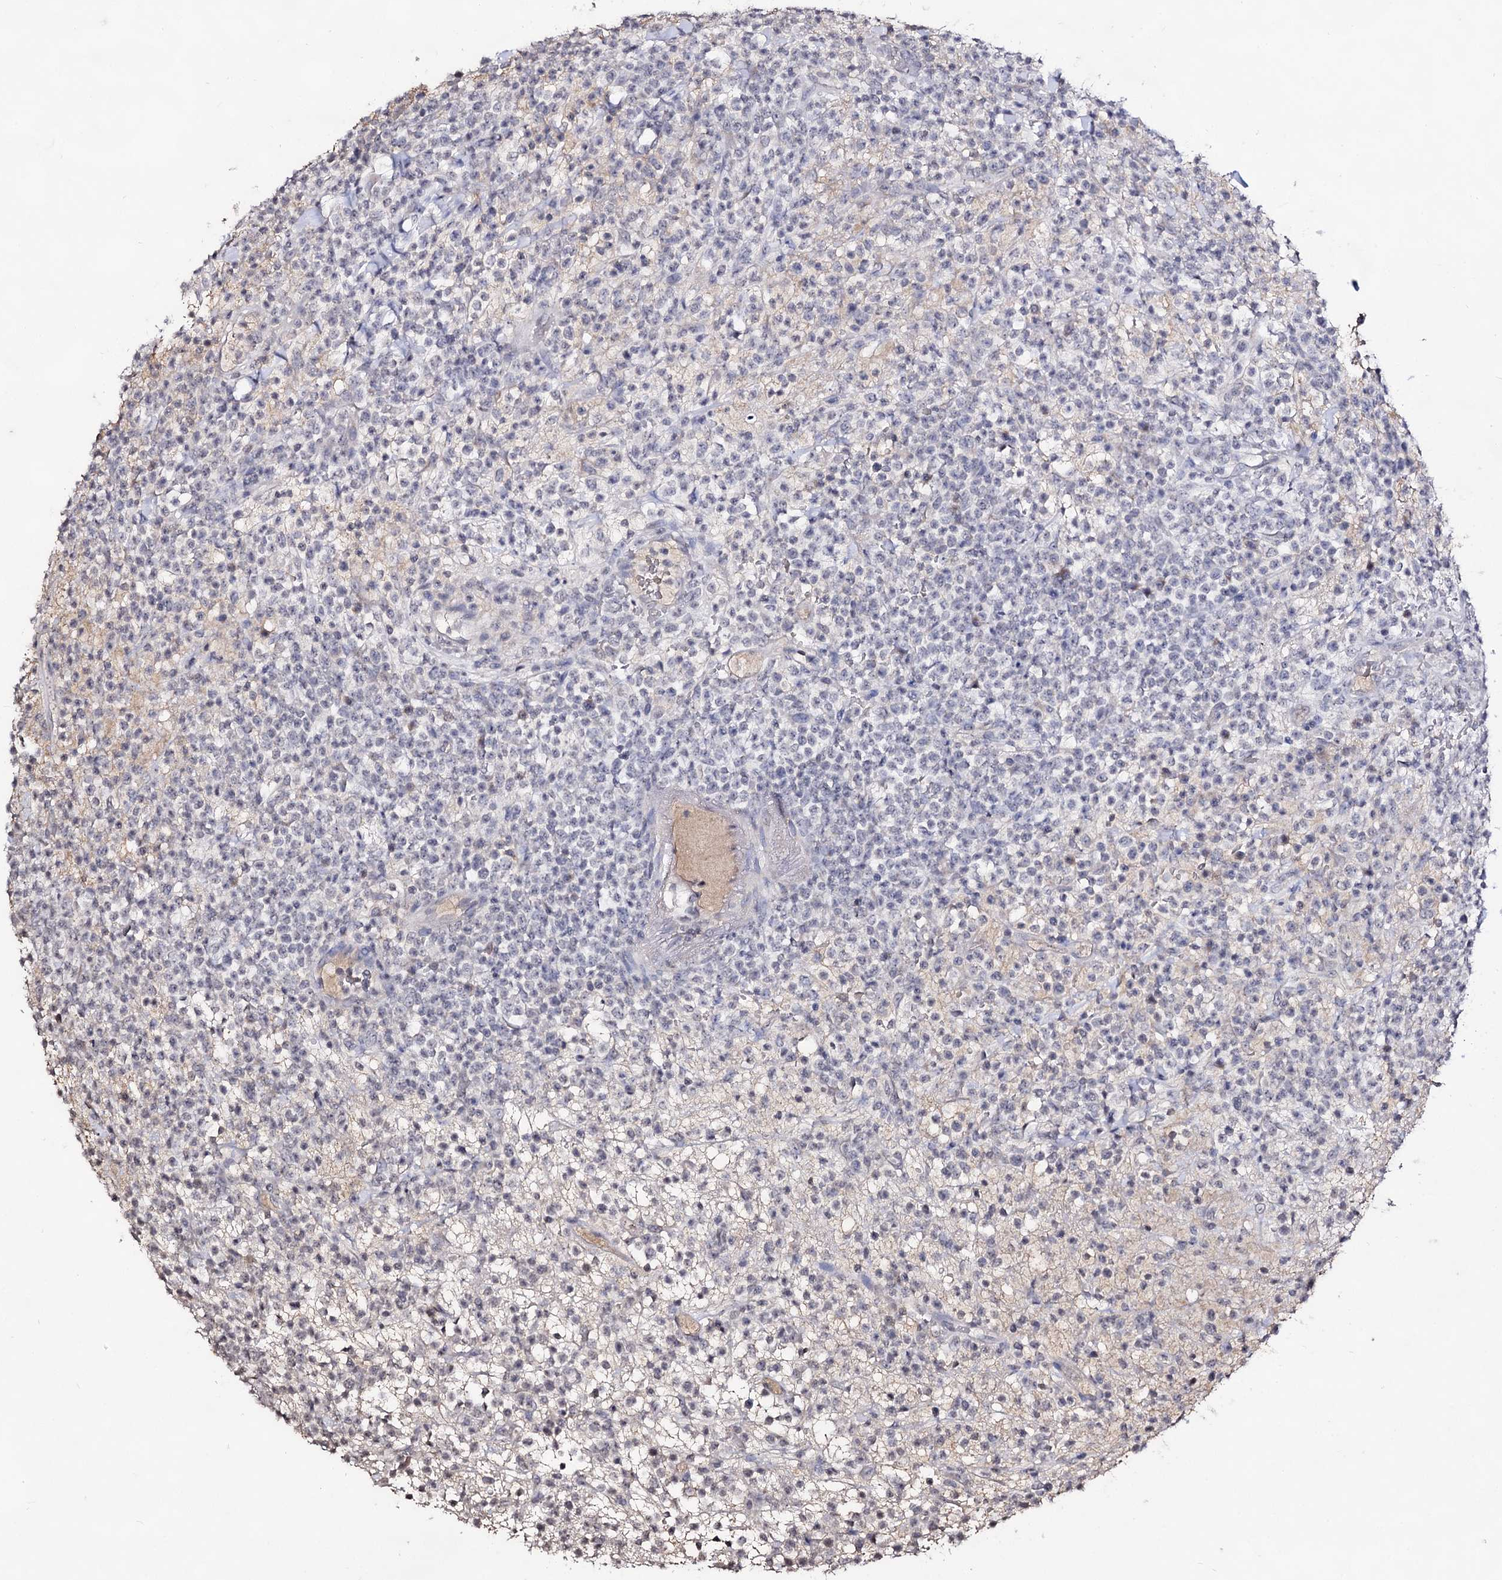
{"staining": {"intensity": "negative", "quantity": "none", "location": "none"}, "tissue": "lymphoma", "cell_type": "Tumor cells", "image_type": "cancer", "snomed": [{"axis": "morphology", "description": "Malignant lymphoma, non-Hodgkin's type, High grade"}, {"axis": "topography", "description": "Colon"}], "caption": "The micrograph demonstrates no significant expression in tumor cells of malignant lymphoma, non-Hodgkin's type (high-grade).", "gene": "PLIN1", "patient": {"sex": "female", "age": 53}}